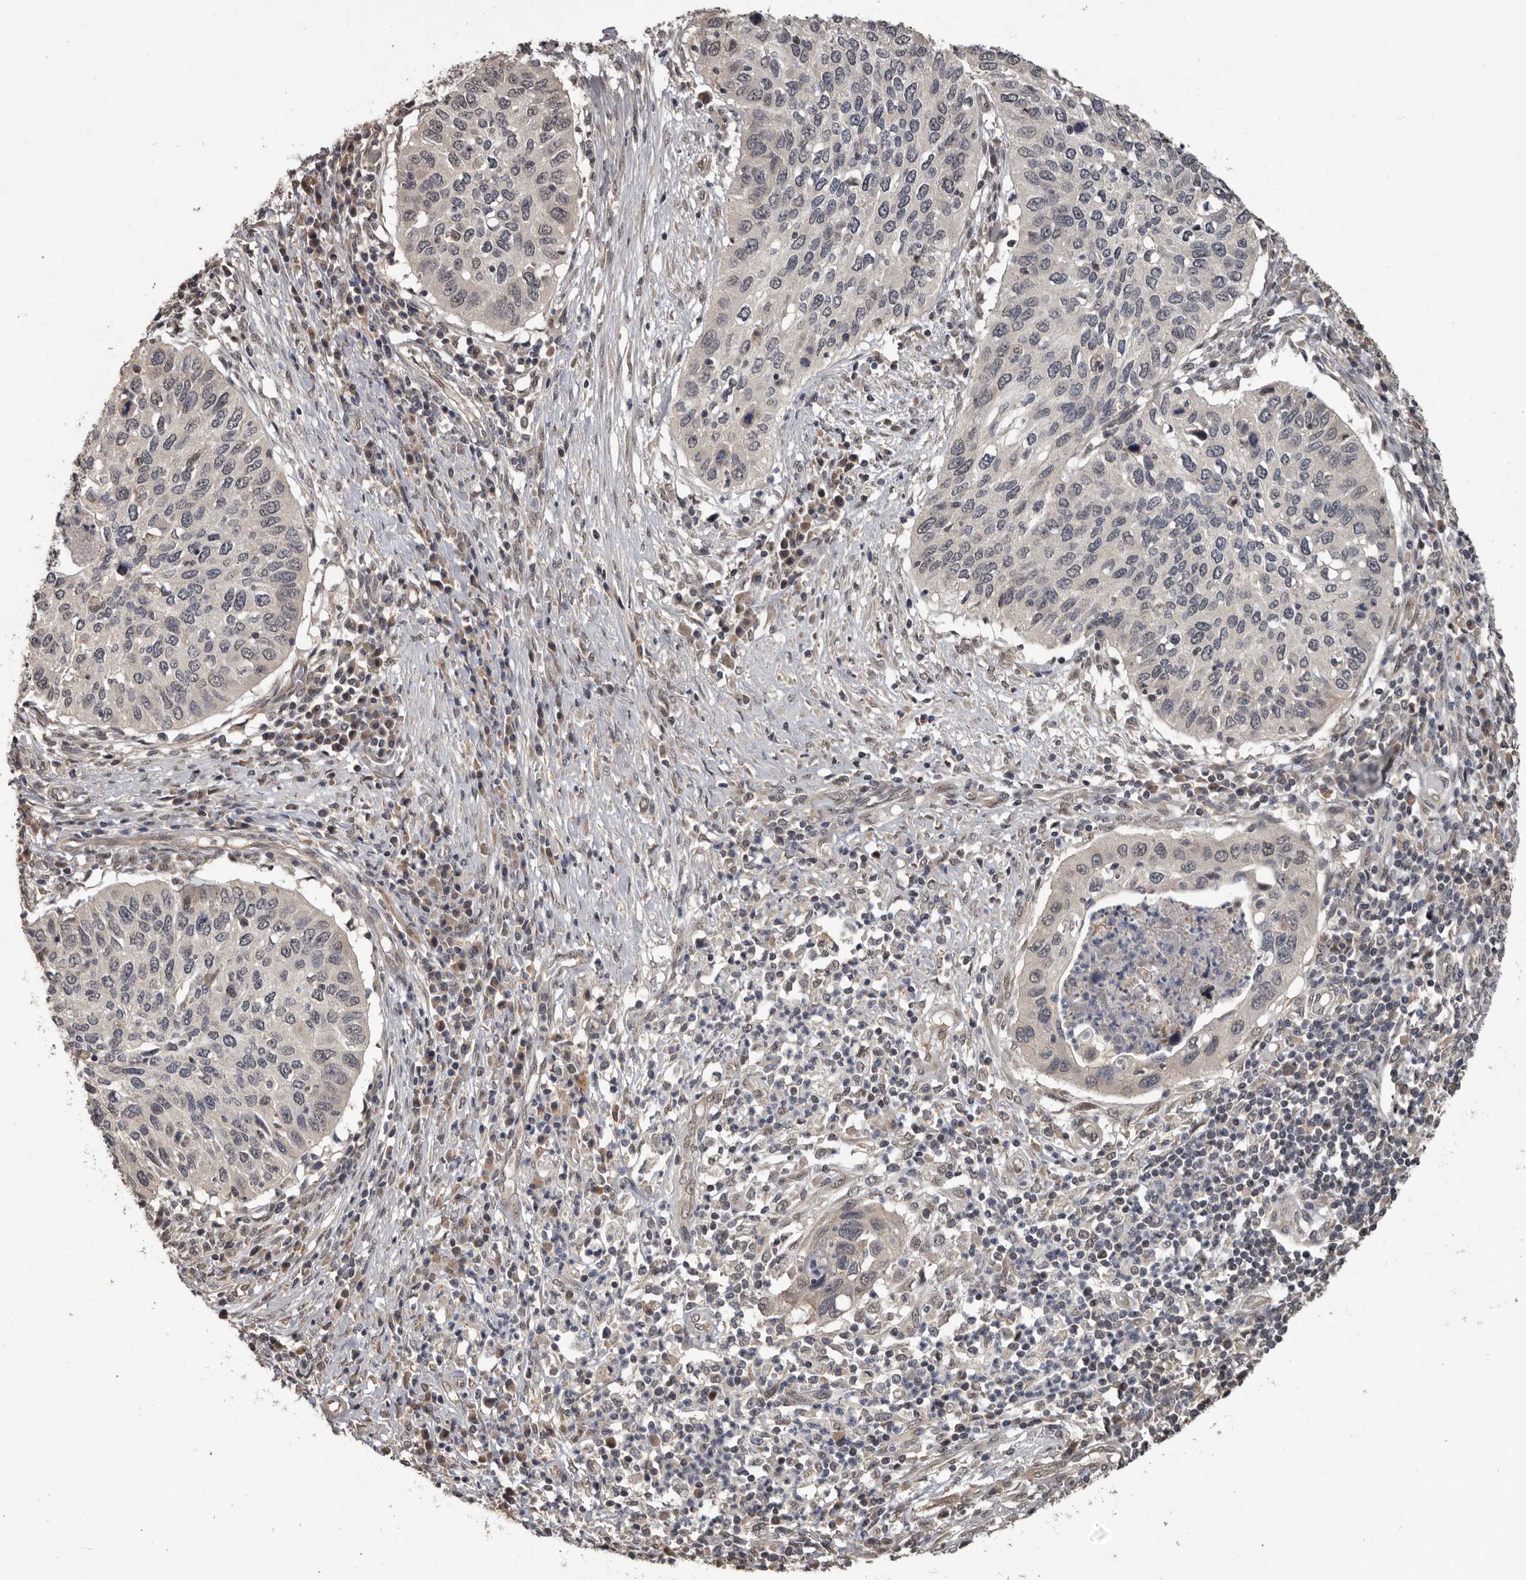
{"staining": {"intensity": "negative", "quantity": "none", "location": "none"}, "tissue": "cervical cancer", "cell_type": "Tumor cells", "image_type": "cancer", "snomed": [{"axis": "morphology", "description": "Squamous cell carcinoma, NOS"}, {"axis": "topography", "description": "Cervix"}], "caption": "This is an immunohistochemistry image of squamous cell carcinoma (cervical). There is no expression in tumor cells.", "gene": "ZFP14", "patient": {"sex": "female", "age": 38}}